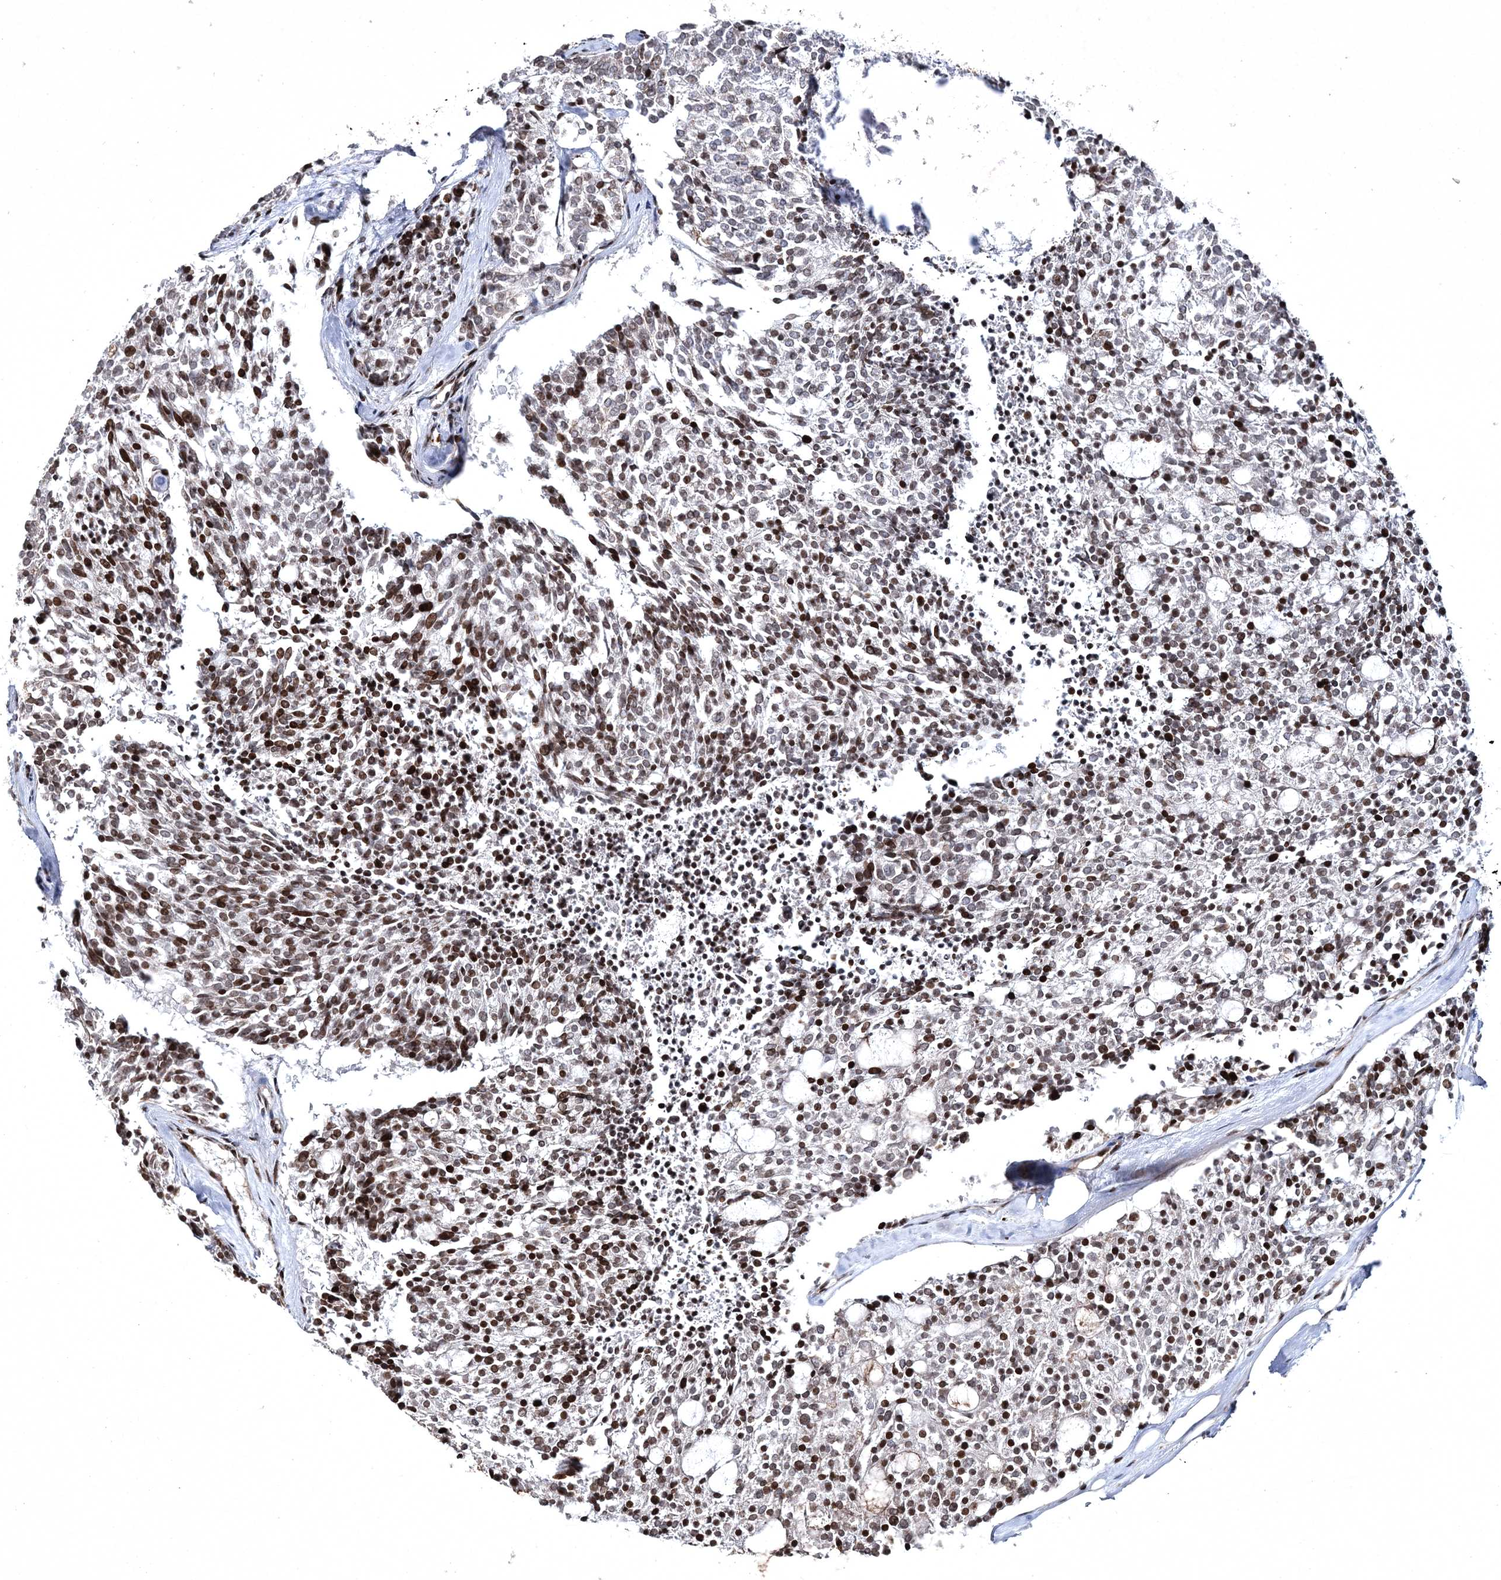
{"staining": {"intensity": "moderate", "quantity": "25%-75%", "location": "nuclear"}, "tissue": "carcinoid", "cell_type": "Tumor cells", "image_type": "cancer", "snomed": [{"axis": "morphology", "description": "Carcinoid, malignant, NOS"}, {"axis": "topography", "description": "Pancreas"}], "caption": "The histopathology image shows staining of carcinoid (malignant), revealing moderate nuclear protein staining (brown color) within tumor cells. (DAB (3,3'-diaminobenzidine) IHC, brown staining for protein, blue staining for nuclei).", "gene": "SMIM29", "patient": {"sex": "female", "age": 54}}